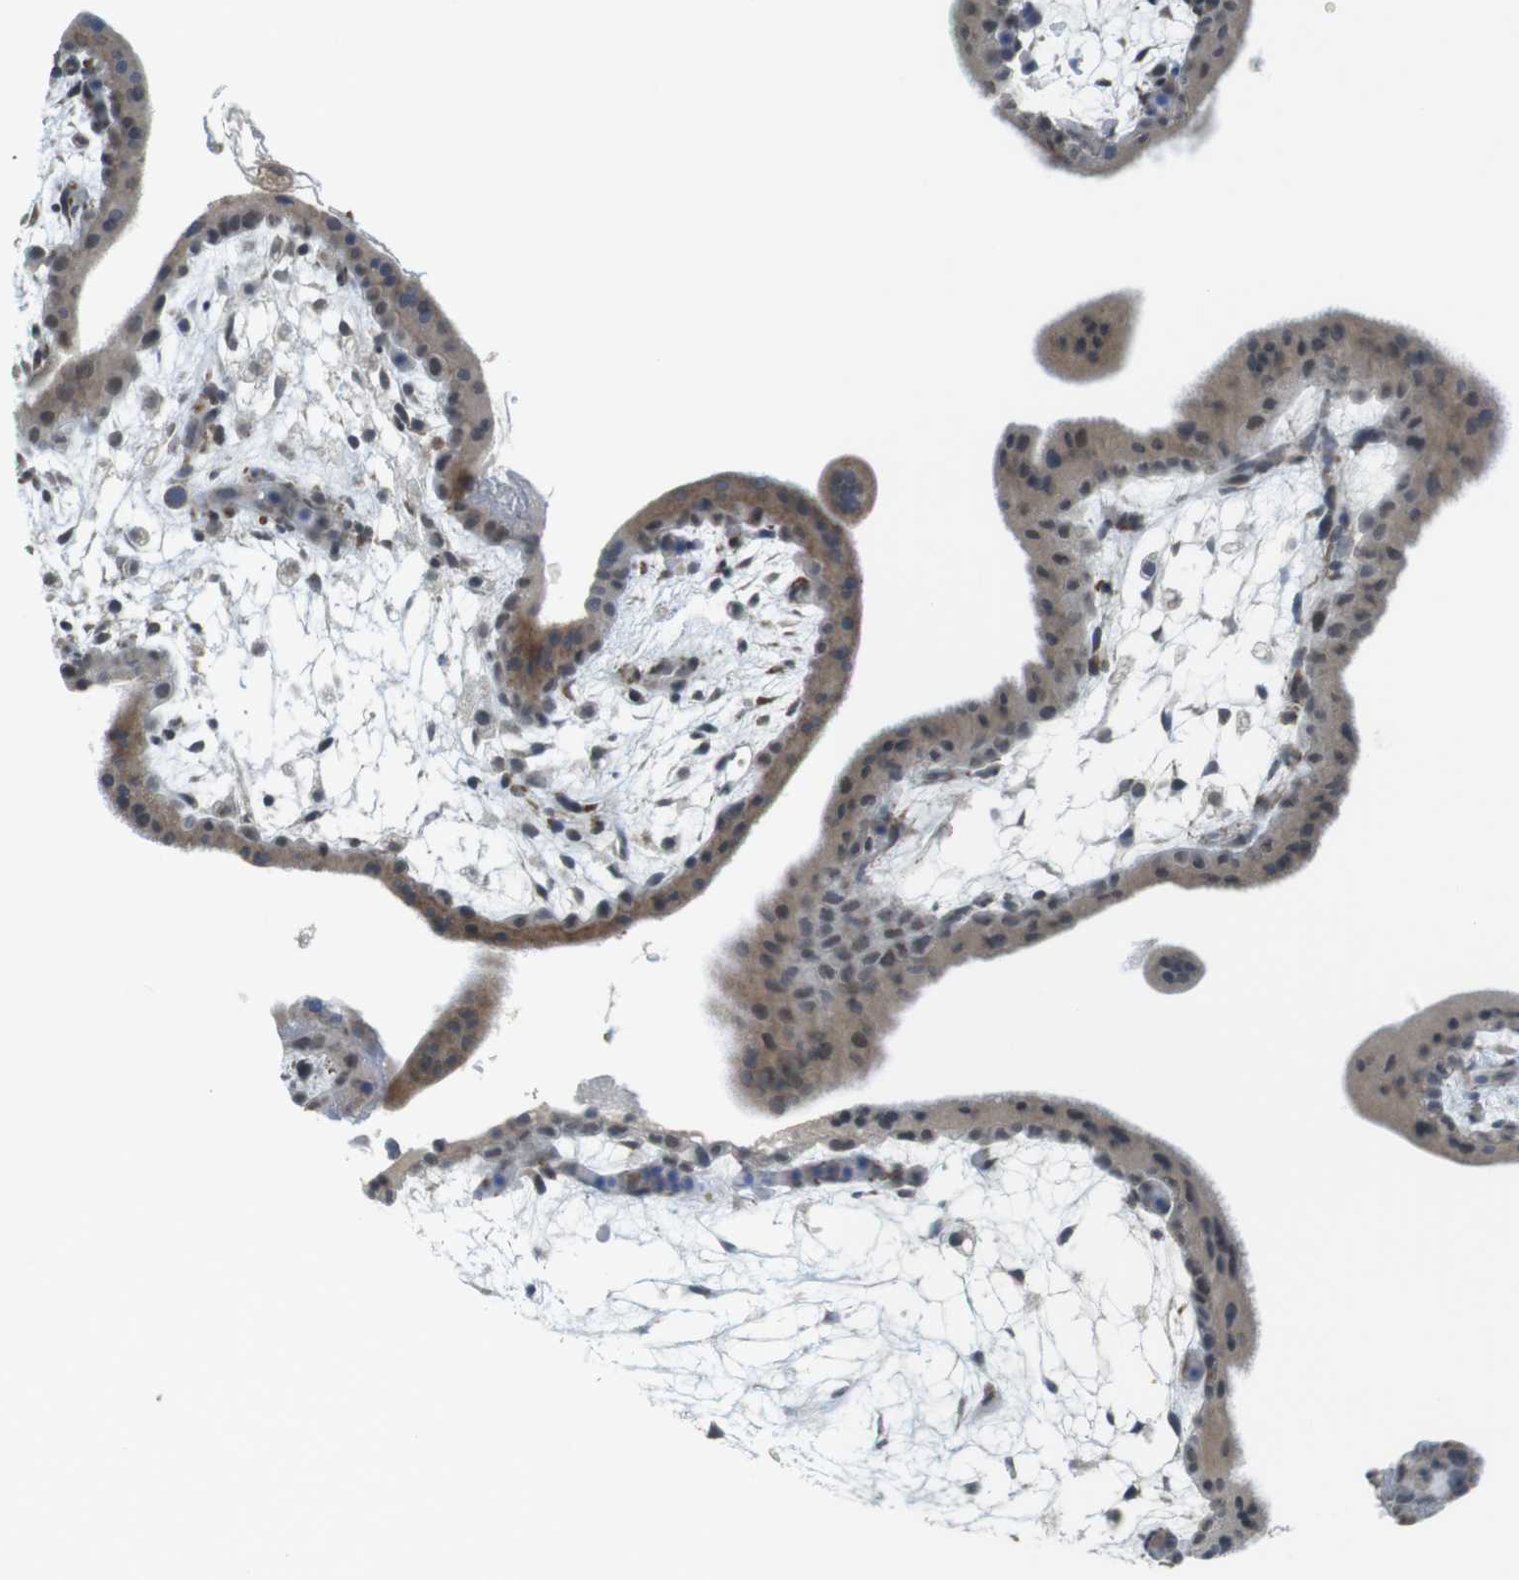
{"staining": {"intensity": "moderate", "quantity": "25%-75%", "location": "cytoplasmic/membranous"}, "tissue": "placenta", "cell_type": "Trophoblastic cells", "image_type": "normal", "snomed": [{"axis": "morphology", "description": "Normal tissue, NOS"}, {"axis": "topography", "description": "Placenta"}], "caption": "A brown stain highlights moderate cytoplasmic/membranous positivity of a protein in trophoblastic cells of unremarkable human placenta. The staining was performed using DAB (3,3'-diaminobenzidine), with brown indicating positive protein expression. Nuclei are stained blue with hematoxylin.", "gene": "FZD10", "patient": {"sex": "female", "age": 35}}